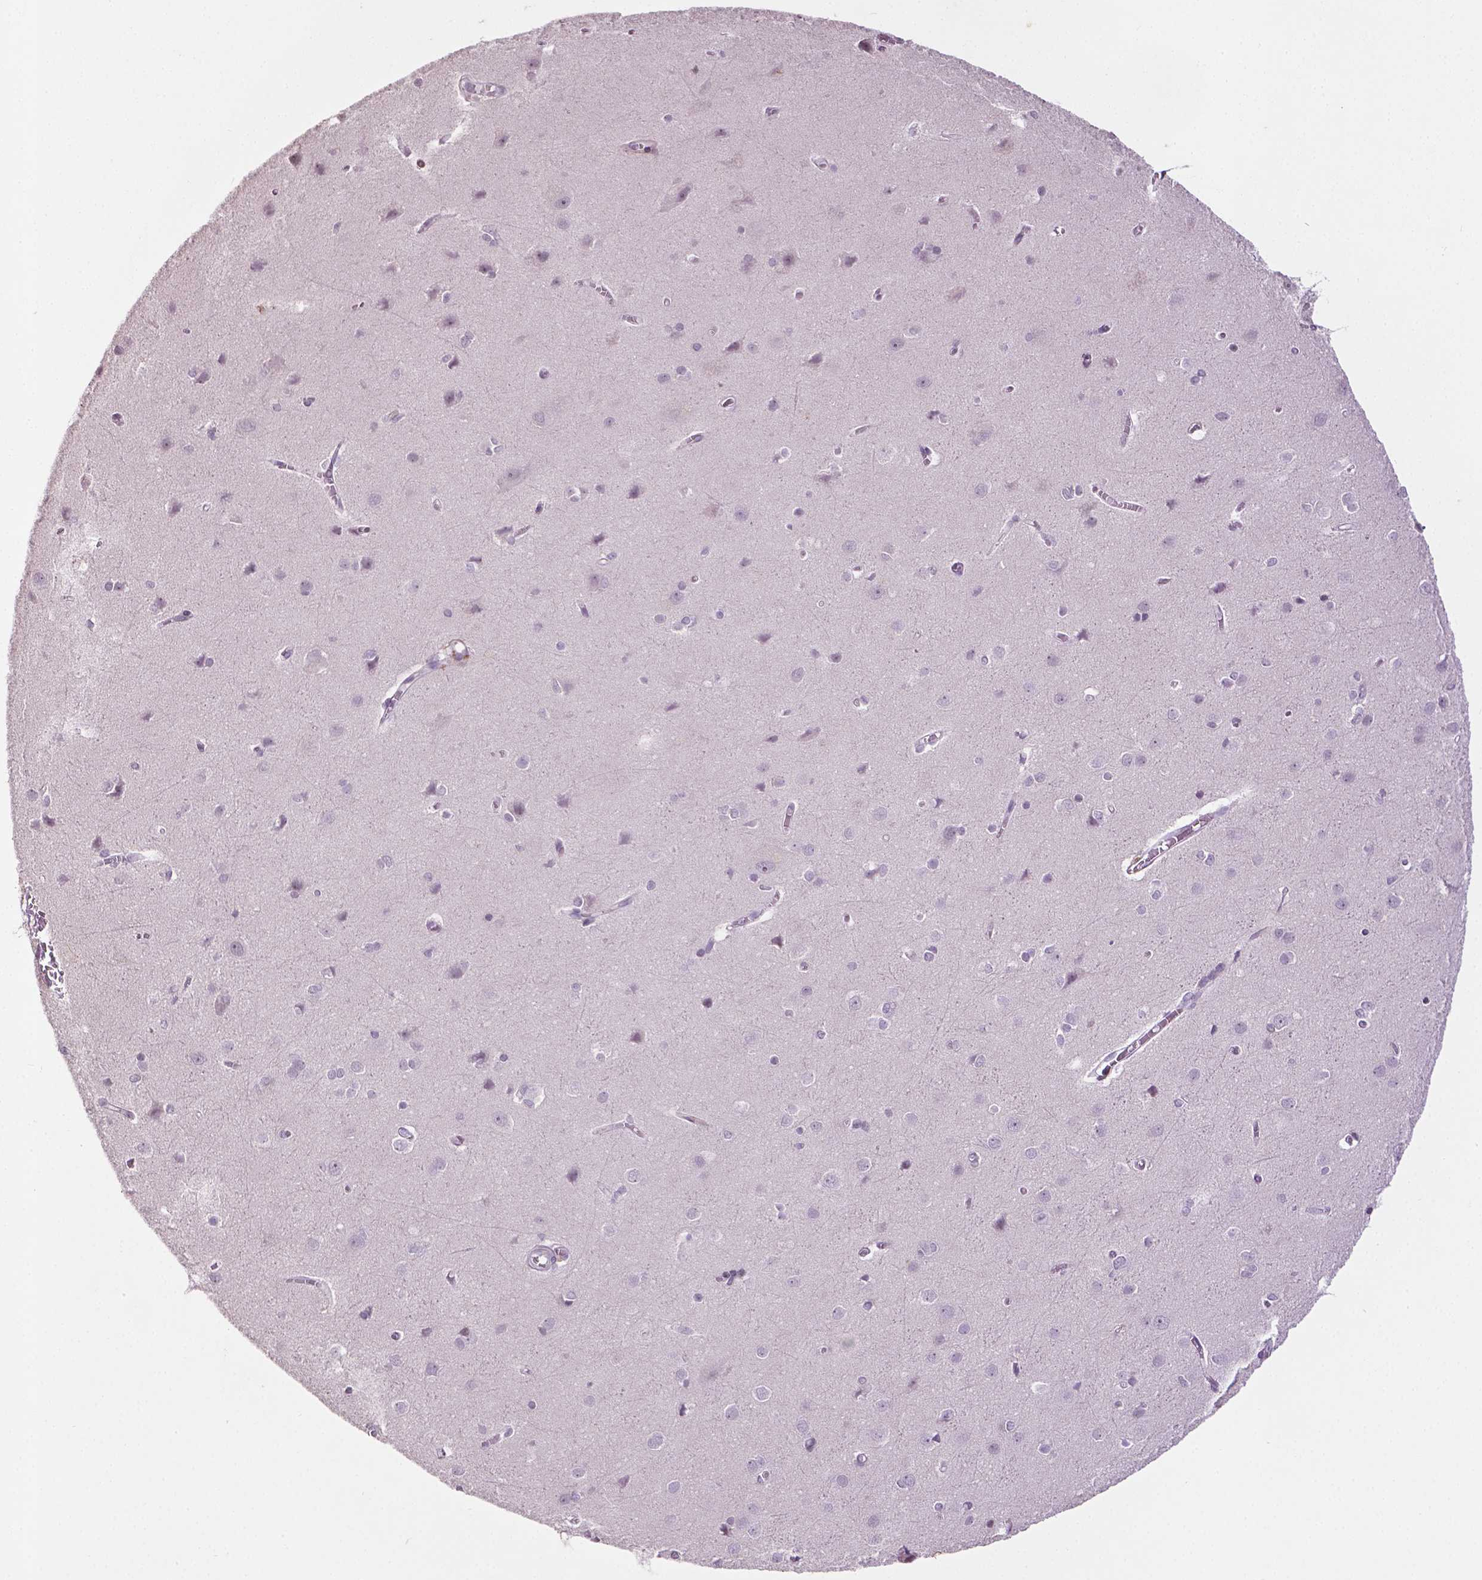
{"staining": {"intensity": "negative", "quantity": "none", "location": "none"}, "tissue": "cerebral cortex", "cell_type": "Endothelial cells", "image_type": "normal", "snomed": [{"axis": "morphology", "description": "Normal tissue, NOS"}, {"axis": "topography", "description": "Cerebral cortex"}], "caption": "Protein analysis of normal cerebral cortex reveals no significant staining in endothelial cells.", "gene": "NTNG2", "patient": {"sex": "male", "age": 37}}